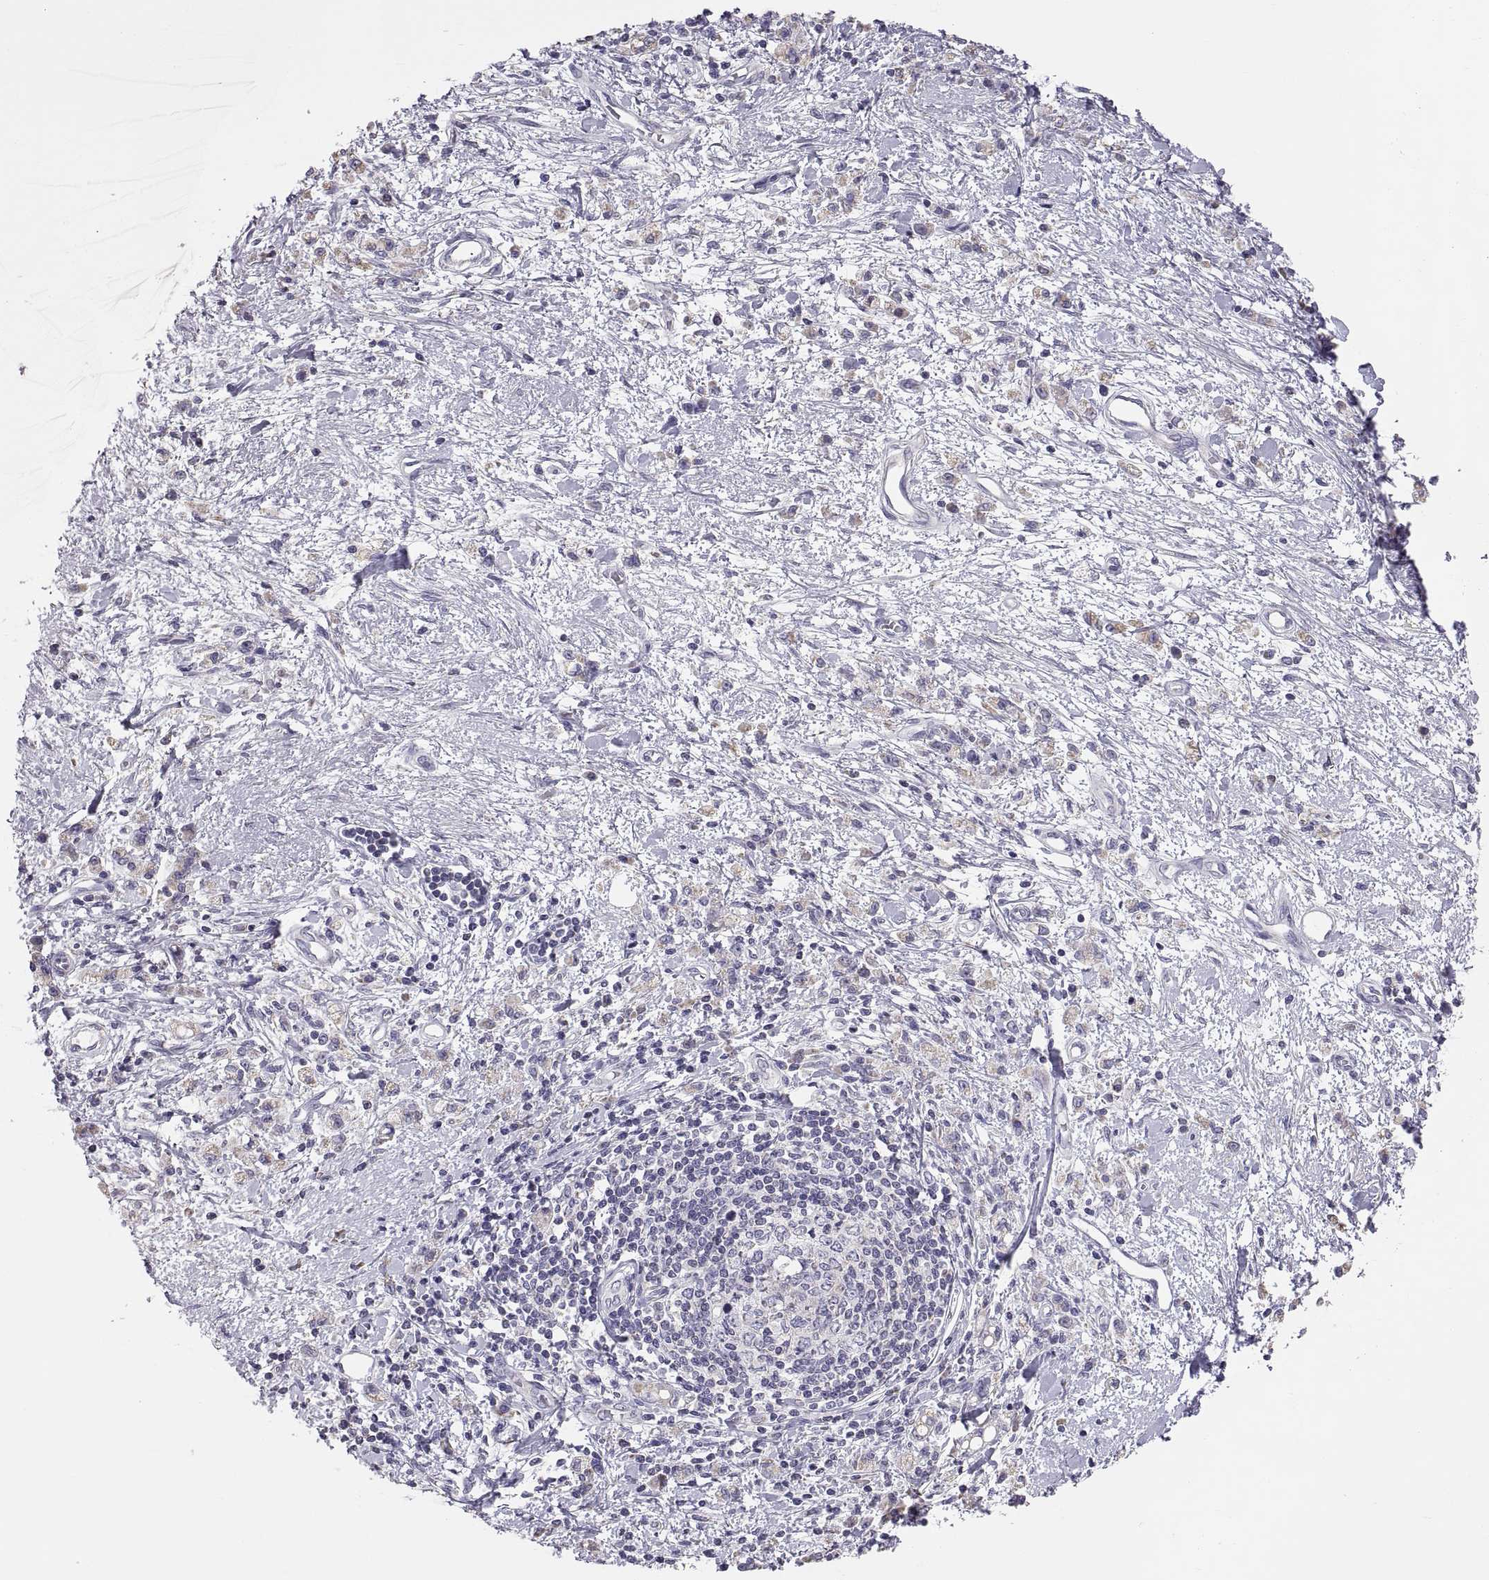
{"staining": {"intensity": "weak", "quantity": "<25%", "location": "cytoplasmic/membranous"}, "tissue": "stomach cancer", "cell_type": "Tumor cells", "image_type": "cancer", "snomed": [{"axis": "morphology", "description": "Adenocarcinoma, NOS"}, {"axis": "topography", "description": "Stomach"}], "caption": "DAB (3,3'-diaminobenzidine) immunohistochemical staining of human adenocarcinoma (stomach) shows no significant staining in tumor cells.", "gene": "TNNC1", "patient": {"sex": "male", "age": 77}}